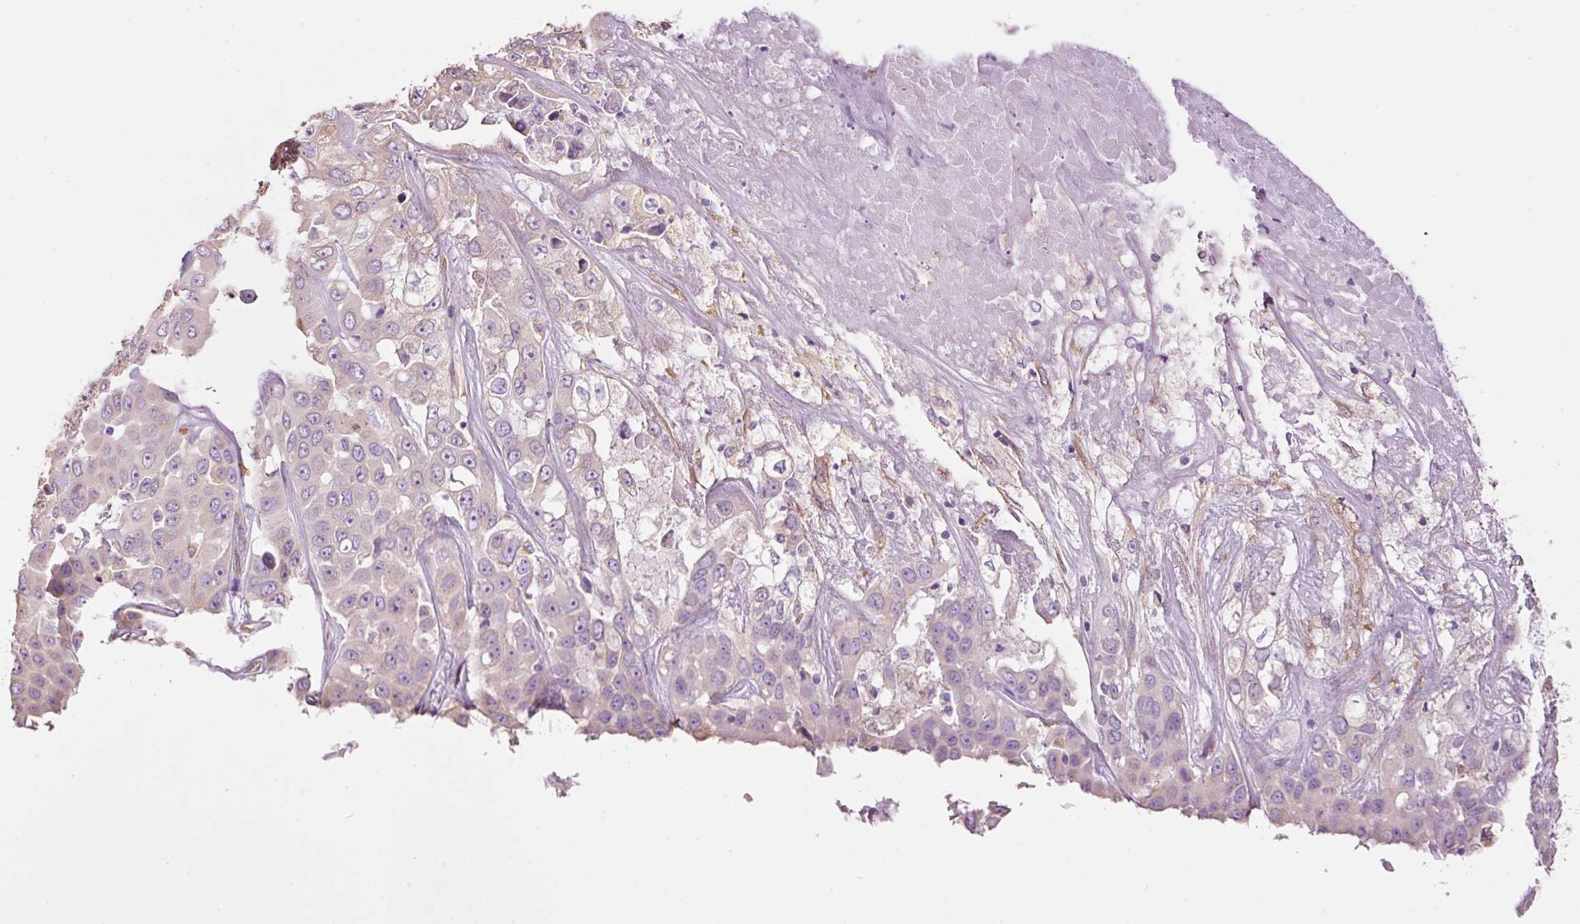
{"staining": {"intensity": "weak", "quantity": "<25%", "location": "cytoplasmic/membranous"}, "tissue": "liver cancer", "cell_type": "Tumor cells", "image_type": "cancer", "snomed": [{"axis": "morphology", "description": "Cholangiocarcinoma"}, {"axis": "topography", "description": "Liver"}], "caption": "Immunohistochemical staining of human liver cancer exhibits no significant positivity in tumor cells. The staining was performed using DAB to visualize the protein expression in brown, while the nuclei were stained in blue with hematoxylin (Magnification: 20x).", "gene": "GCG", "patient": {"sex": "female", "age": 52}}